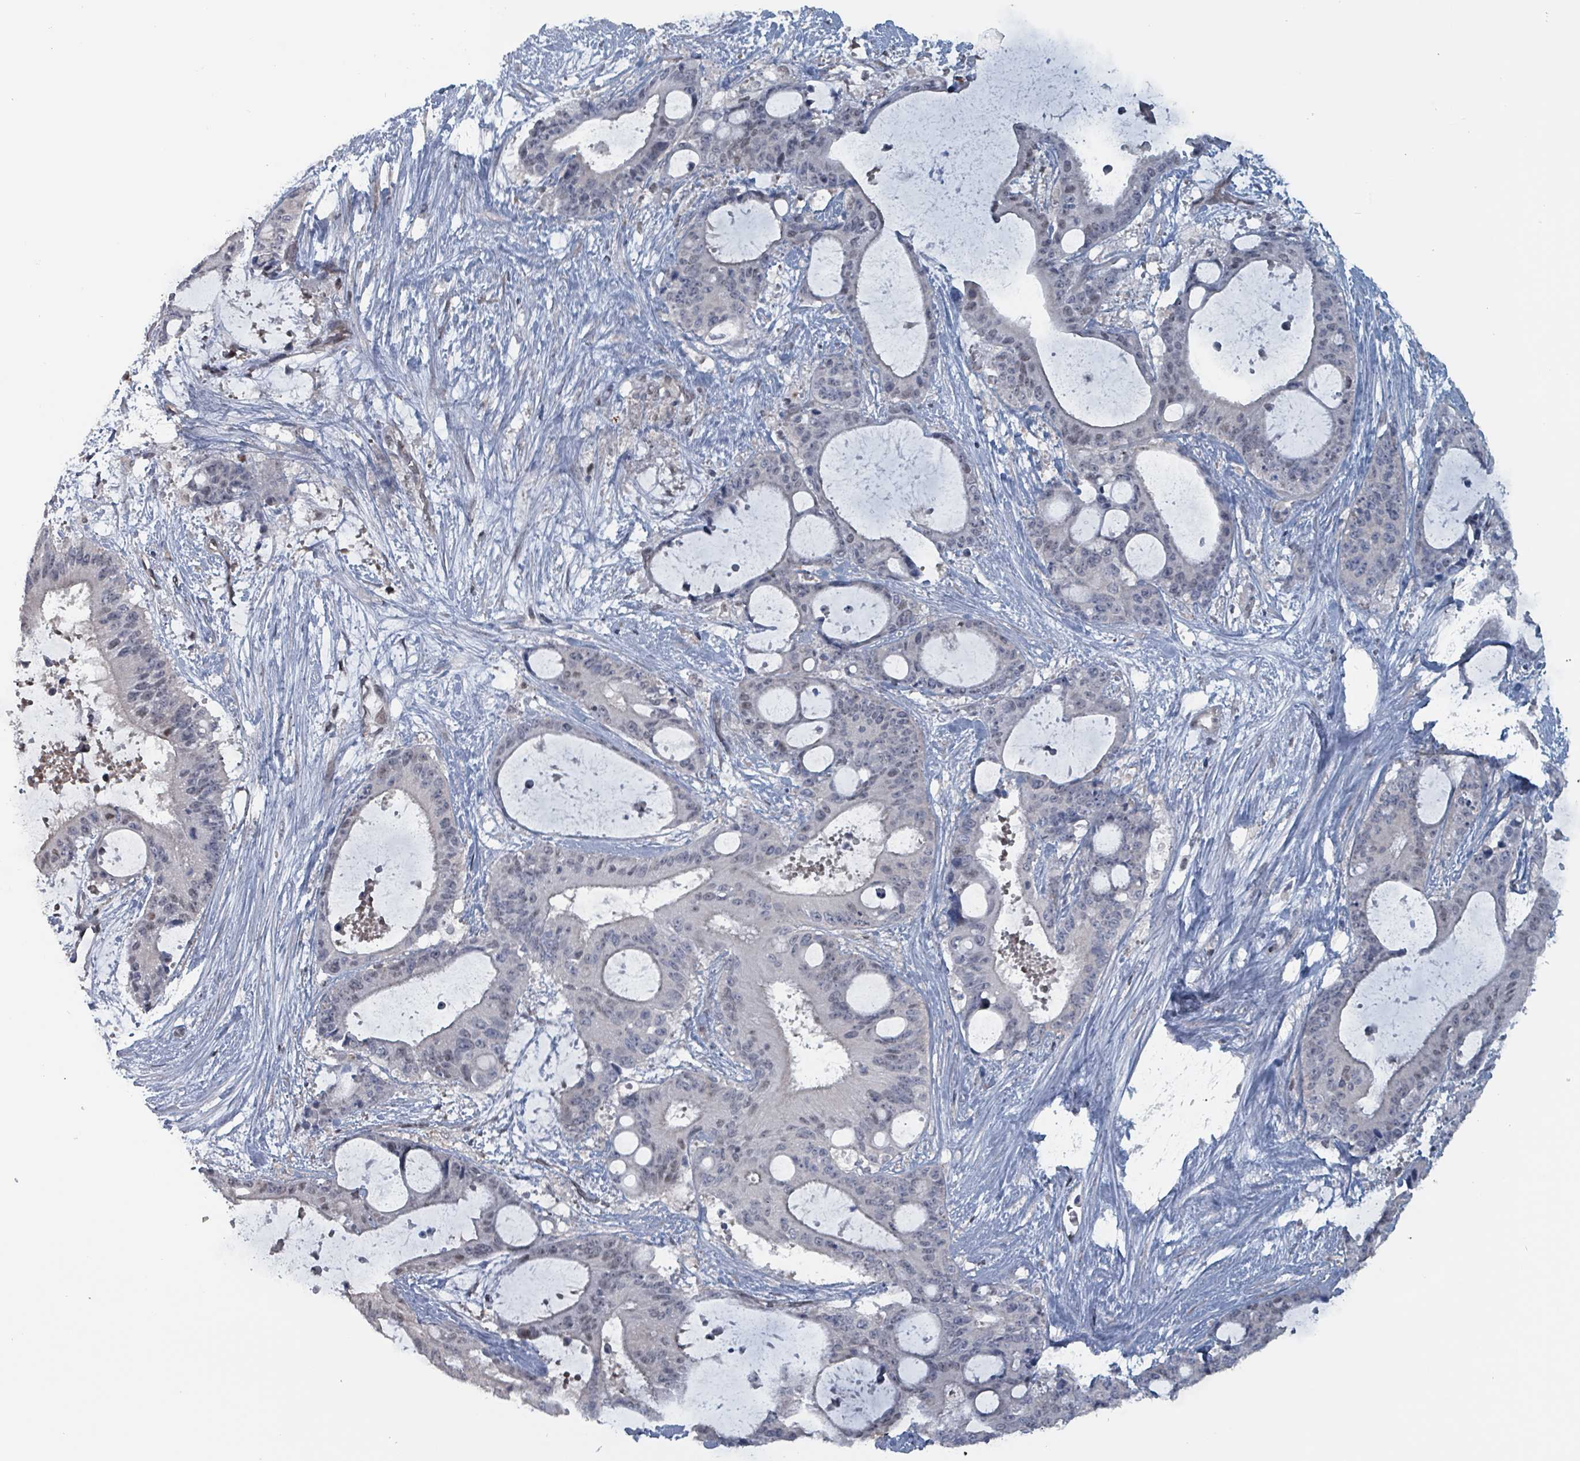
{"staining": {"intensity": "negative", "quantity": "none", "location": "none"}, "tissue": "liver cancer", "cell_type": "Tumor cells", "image_type": "cancer", "snomed": [{"axis": "morphology", "description": "Normal tissue, NOS"}, {"axis": "morphology", "description": "Cholangiocarcinoma"}, {"axis": "topography", "description": "Liver"}, {"axis": "topography", "description": "Peripheral nerve tissue"}], "caption": "This is an immunohistochemistry photomicrograph of liver cancer. There is no expression in tumor cells.", "gene": "BIVM", "patient": {"sex": "female", "age": 73}}